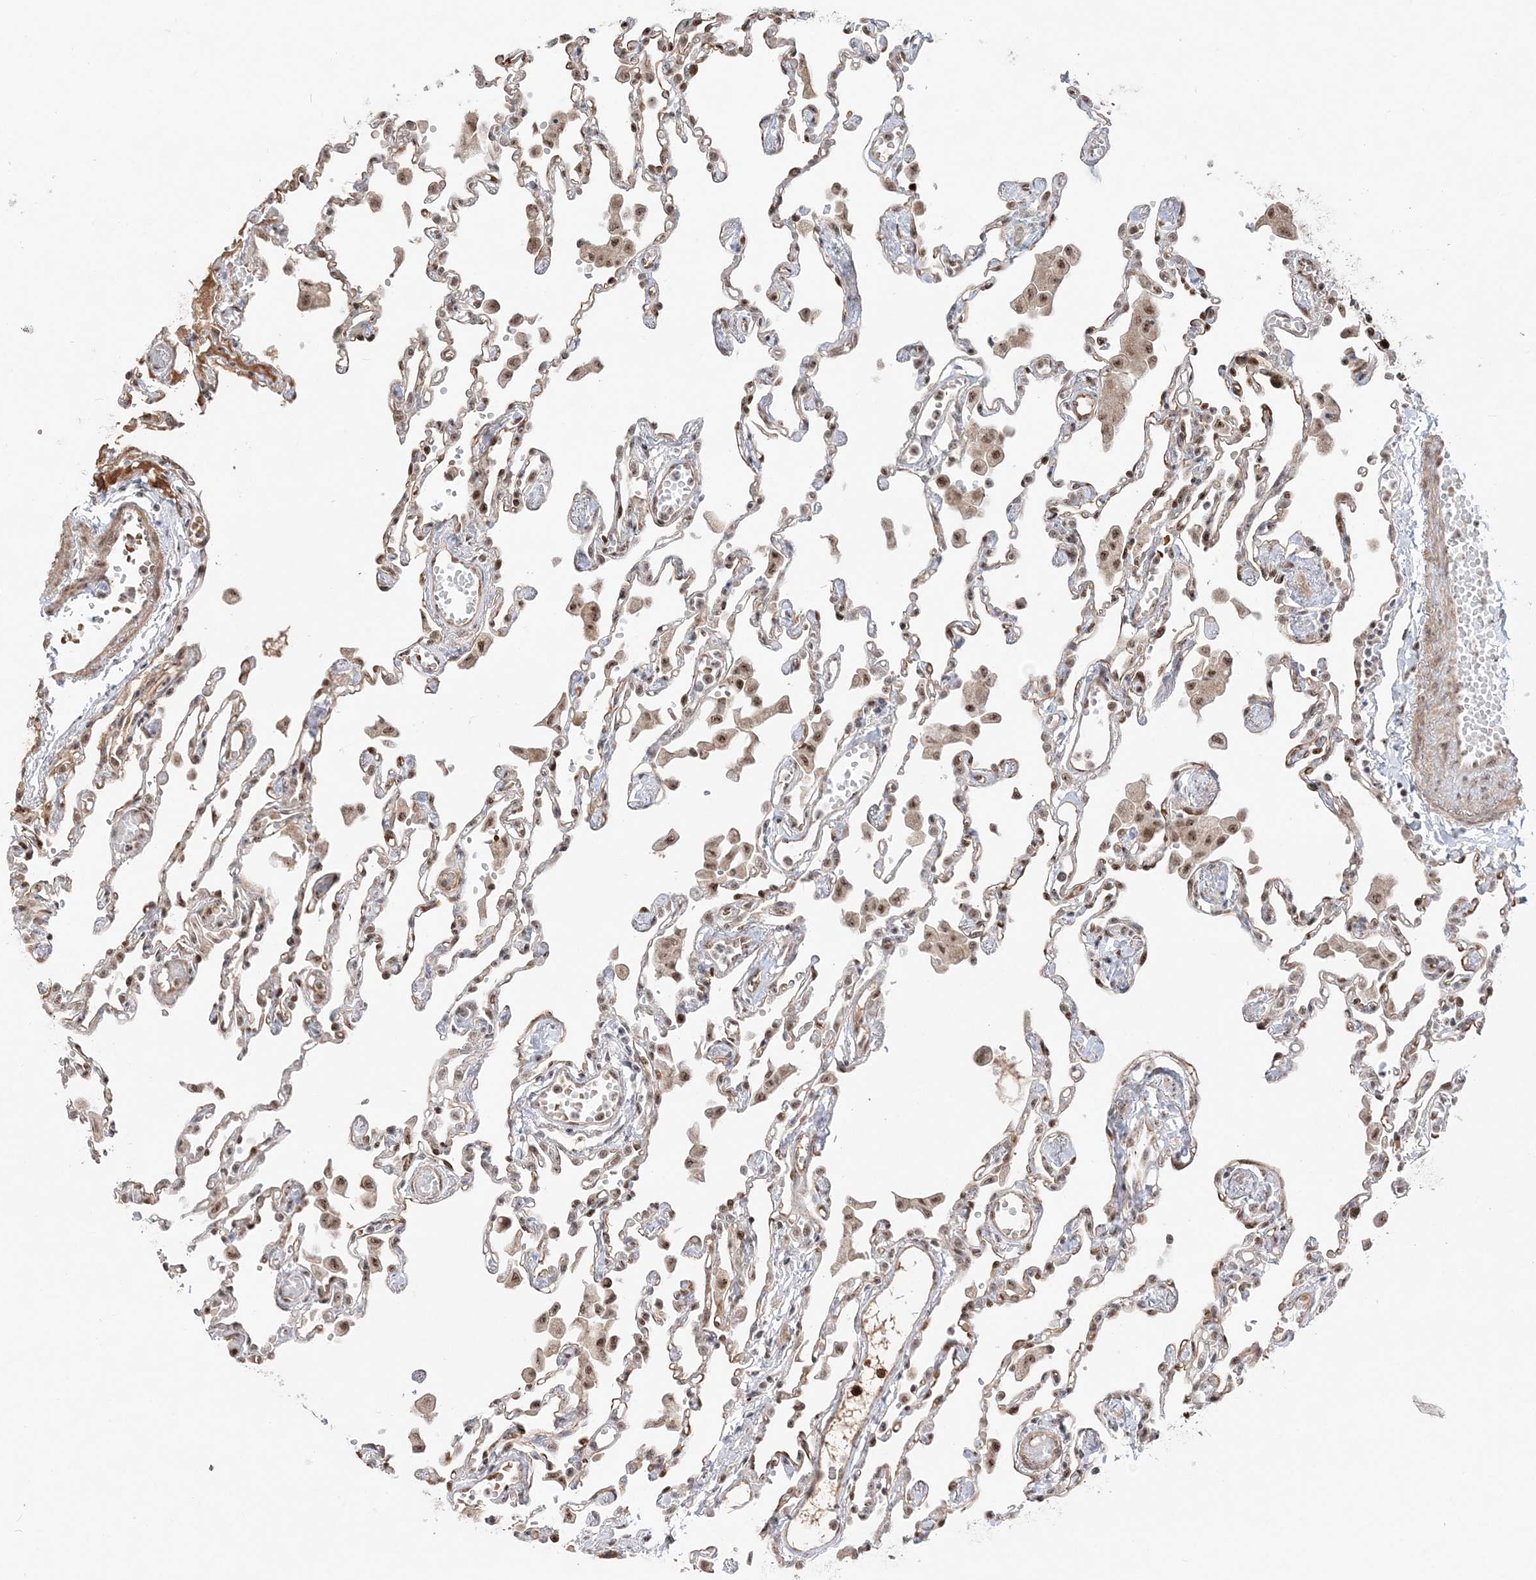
{"staining": {"intensity": "moderate", "quantity": "25%-75%", "location": "cytoplasmic/membranous,nuclear"}, "tissue": "lung", "cell_type": "Alveolar cells", "image_type": "normal", "snomed": [{"axis": "morphology", "description": "Normal tissue, NOS"}, {"axis": "topography", "description": "Bronchus"}, {"axis": "topography", "description": "Lung"}], "caption": "A photomicrograph of human lung stained for a protein displays moderate cytoplasmic/membranous,nuclear brown staining in alveolar cells. (DAB (3,3'-diaminobenzidine) IHC with brightfield microscopy, high magnification).", "gene": "RBM17", "patient": {"sex": "female", "age": 49}}